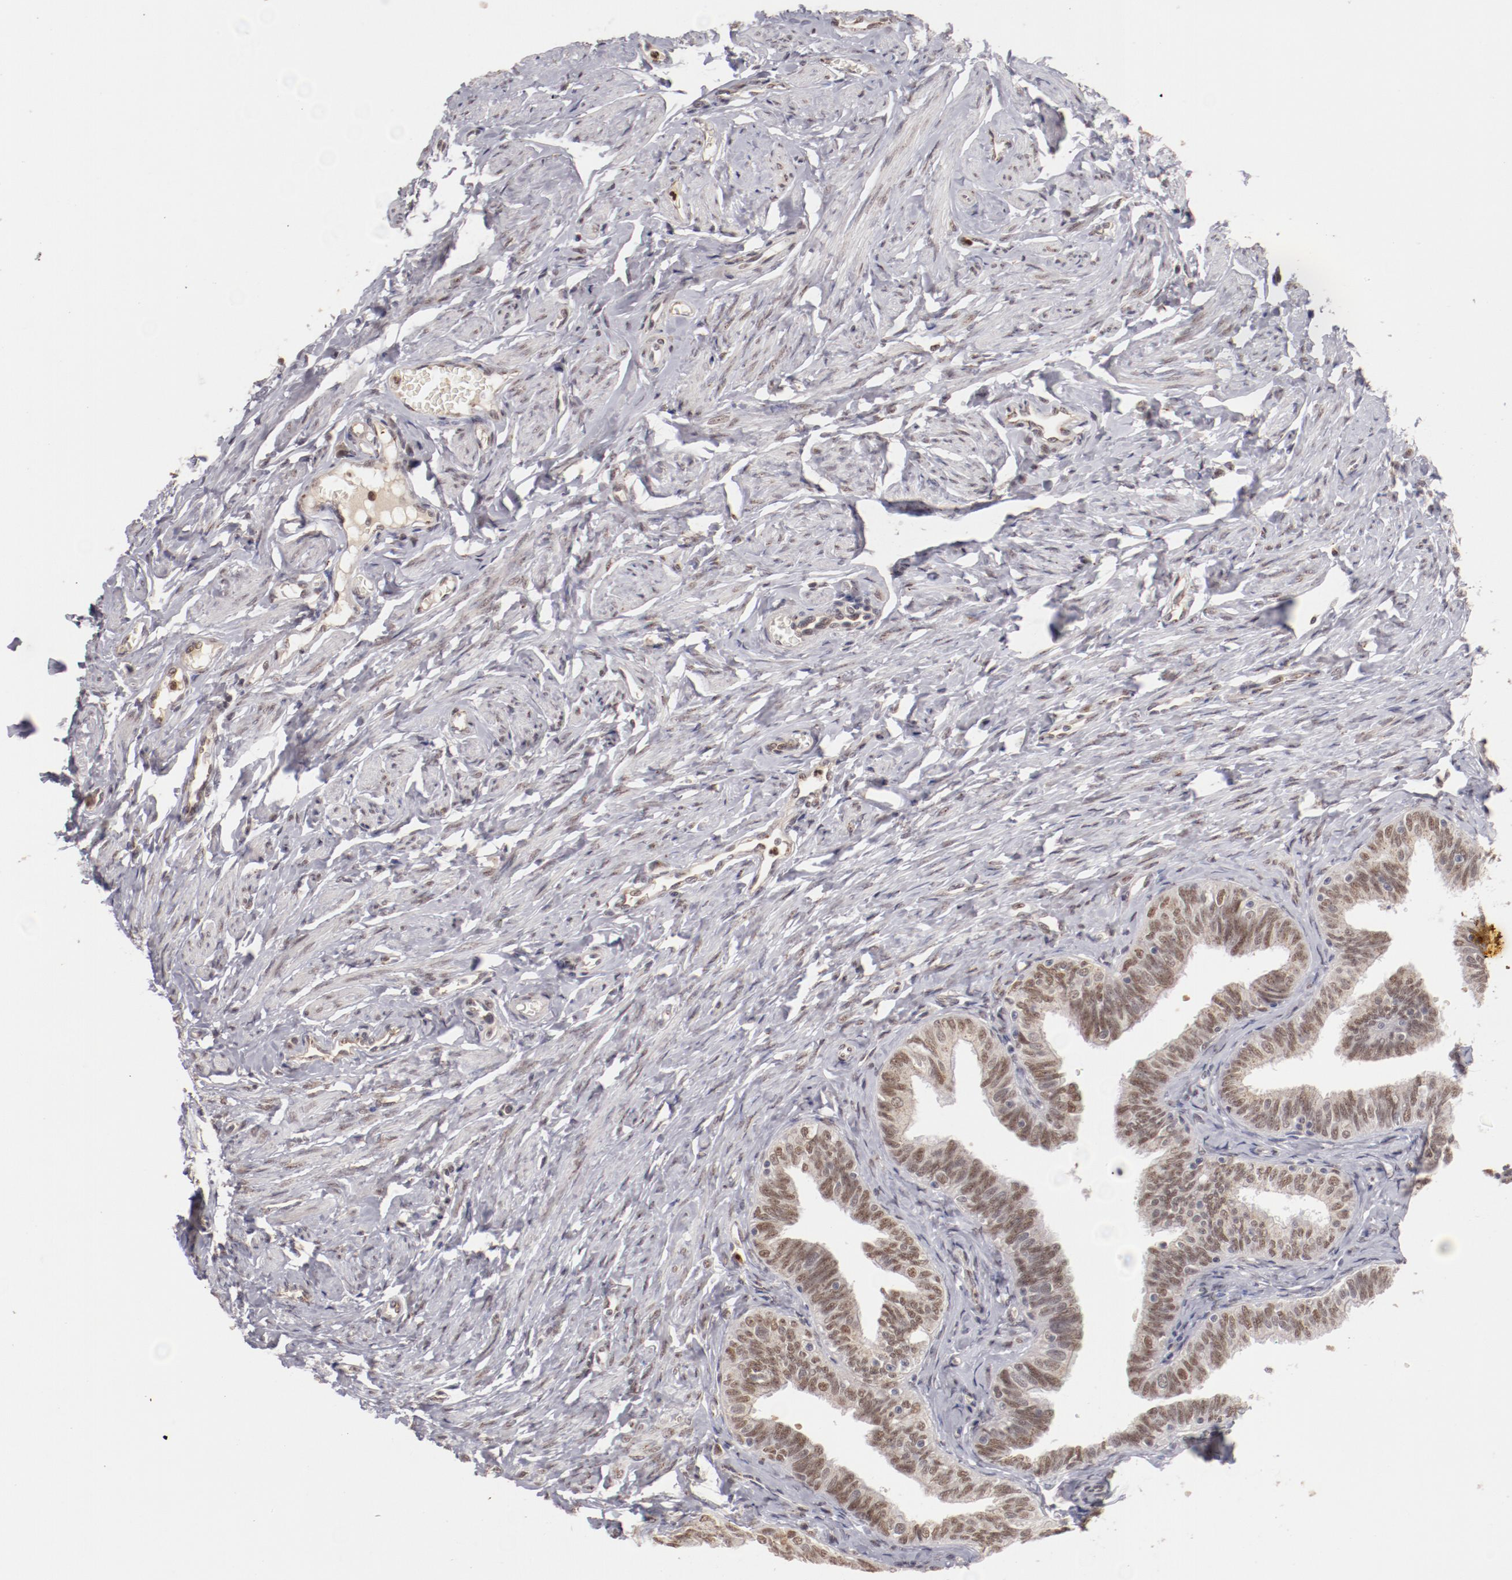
{"staining": {"intensity": "moderate", "quantity": ">75%", "location": "nuclear"}, "tissue": "fallopian tube", "cell_type": "Glandular cells", "image_type": "normal", "snomed": [{"axis": "morphology", "description": "Normal tissue, NOS"}, {"axis": "topography", "description": "Fallopian tube"}, {"axis": "topography", "description": "Ovary"}], "caption": "Immunohistochemistry (IHC) (DAB) staining of unremarkable fallopian tube exhibits moderate nuclear protein staining in about >75% of glandular cells.", "gene": "NFE2", "patient": {"sex": "female", "age": 69}}